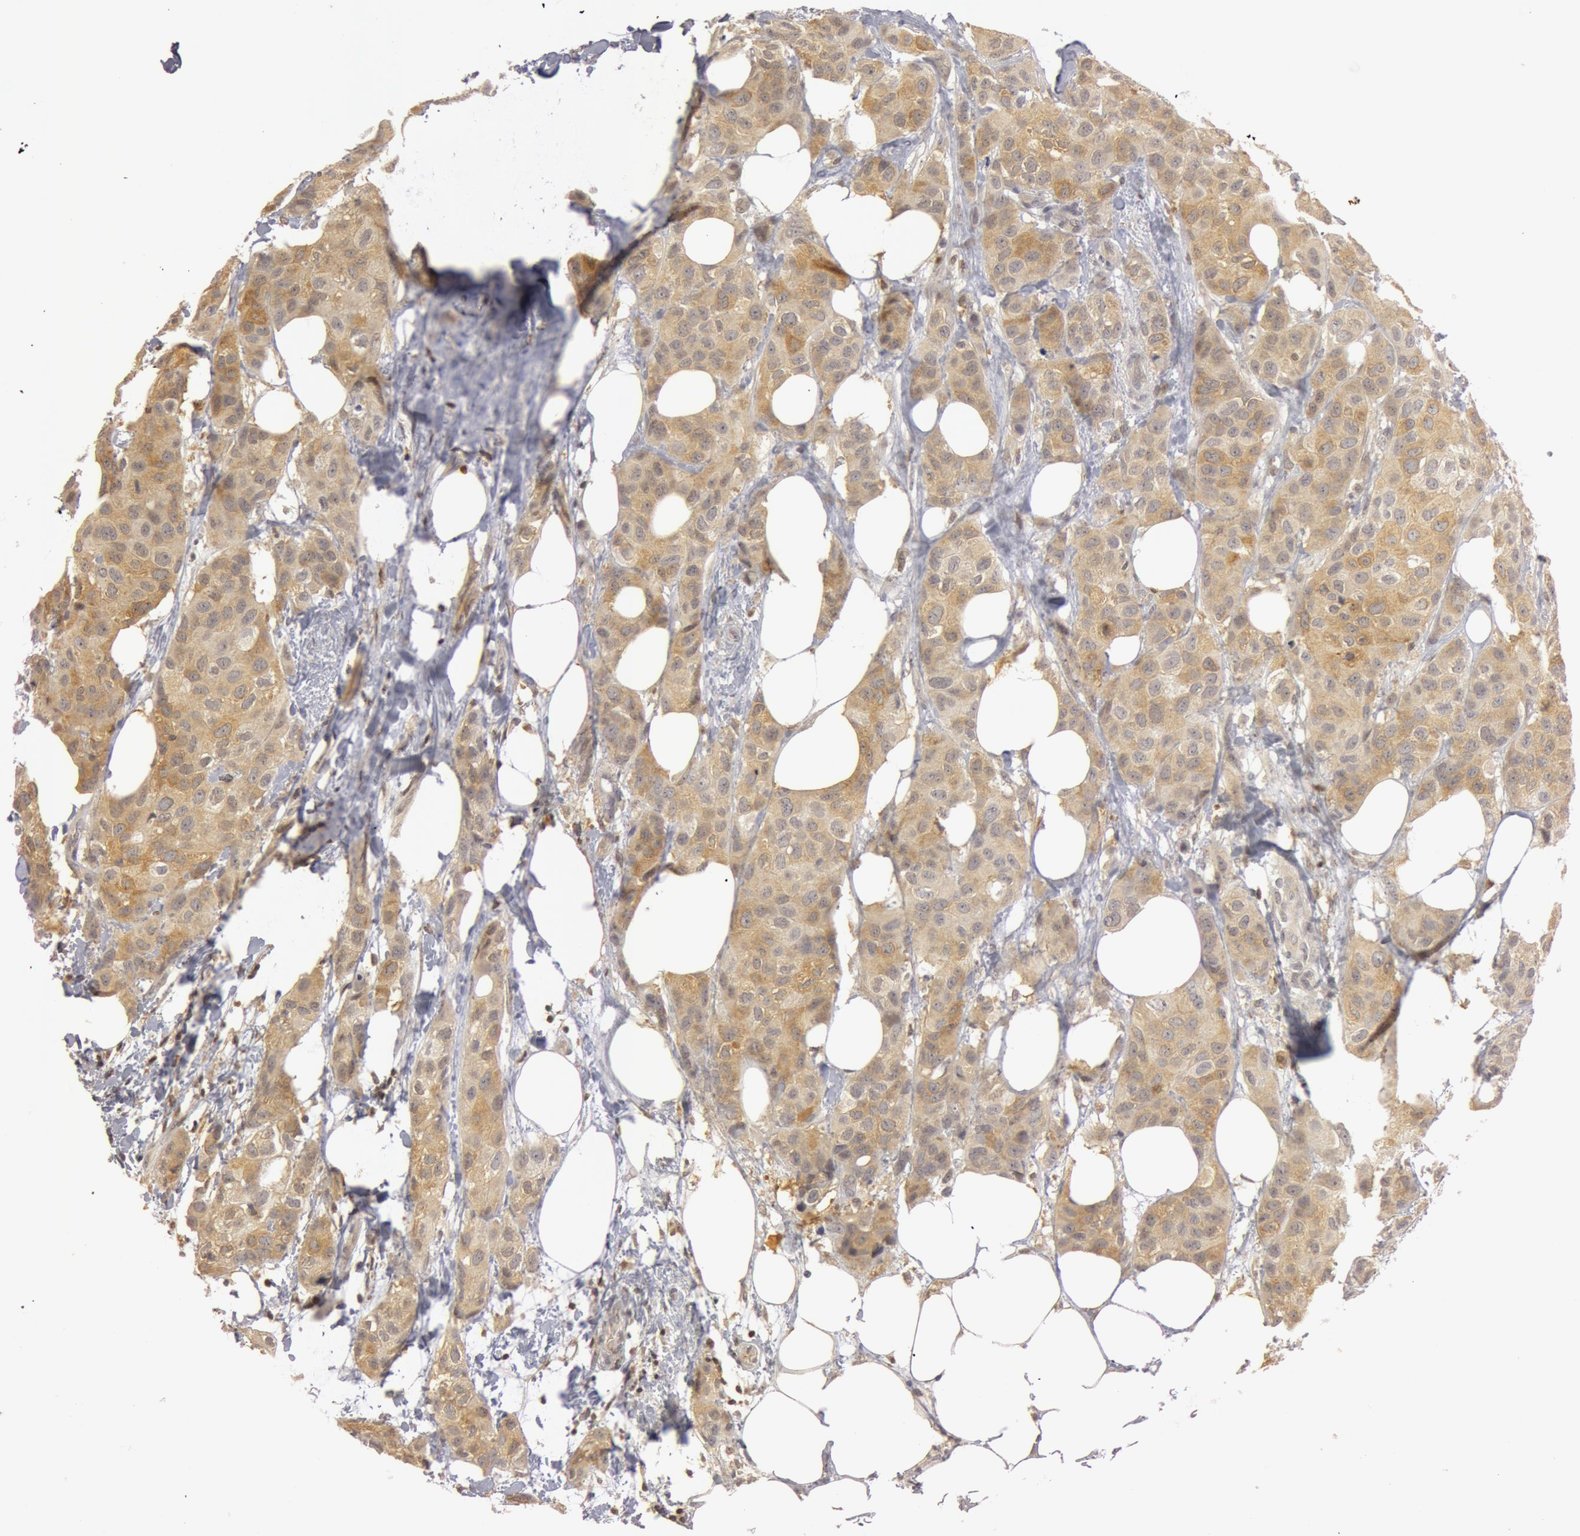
{"staining": {"intensity": "weak", "quantity": "25%-75%", "location": "cytoplasmic/membranous"}, "tissue": "breast cancer", "cell_type": "Tumor cells", "image_type": "cancer", "snomed": [{"axis": "morphology", "description": "Duct carcinoma"}, {"axis": "topography", "description": "Breast"}], "caption": "DAB immunohistochemical staining of human breast intraductal carcinoma exhibits weak cytoplasmic/membranous protein expression in approximately 25%-75% of tumor cells.", "gene": "OASL", "patient": {"sex": "female", "age": 68}}